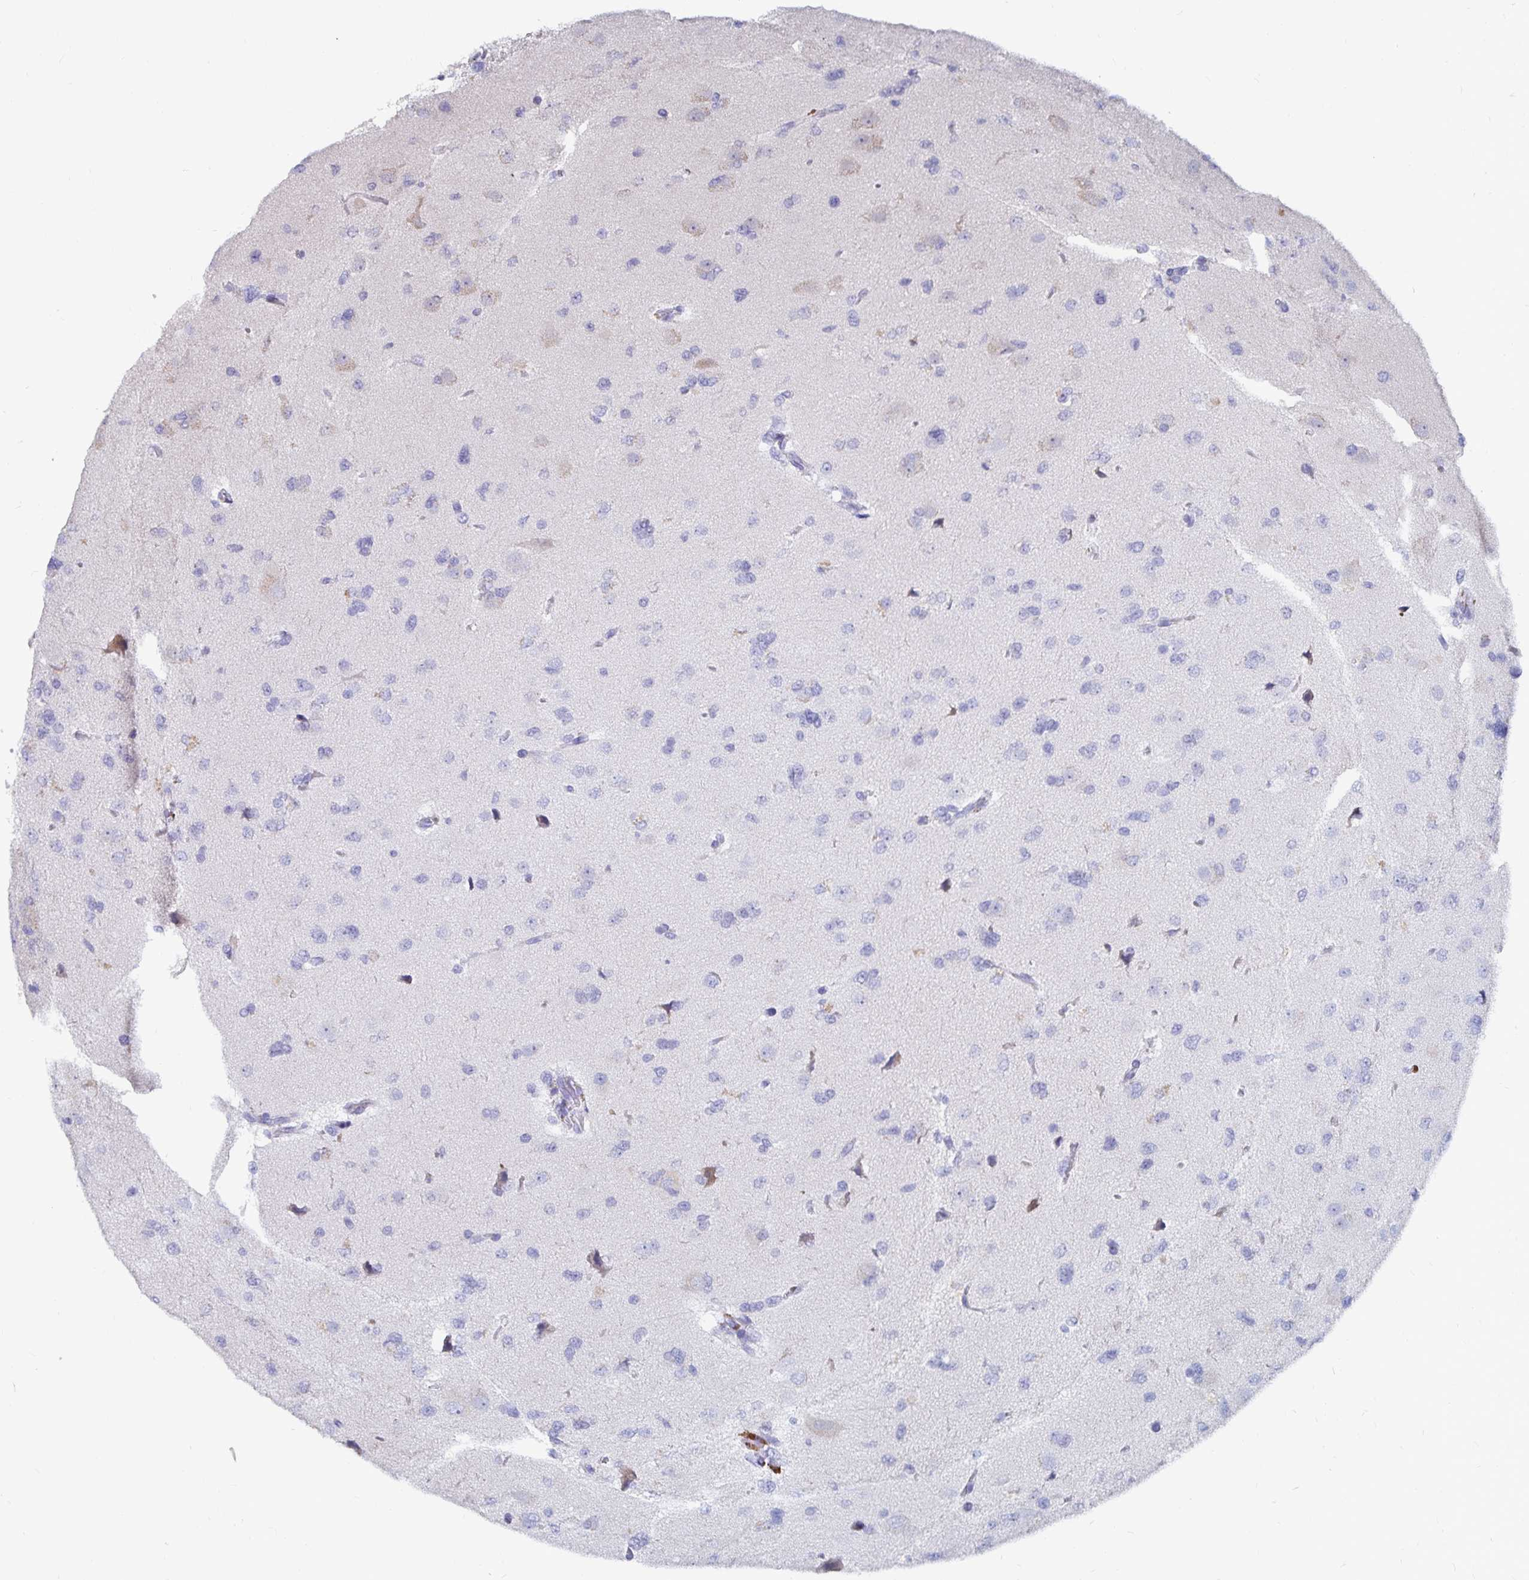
{"staining": {"intensity": "negative", "quantity": "none", "location": "none"}, "tissue": "glioma", "cell_type": "Tumor cells", "image_type": "cancer", "snomed": [{"axis": "morphology", "description": "Glioma, malignant, Low grade"}, {"axis": "topography", "description": "Brain"}], "caption": "IHC histopathology image of neoplastic tissue: human glioma stained with DAB demonstrates no significant protein staining in tumor cells. (DAB IHC with hematoxylin counter stain).", "gene": "CFAP69", "patient": {"sex": "female", "age": 55}}